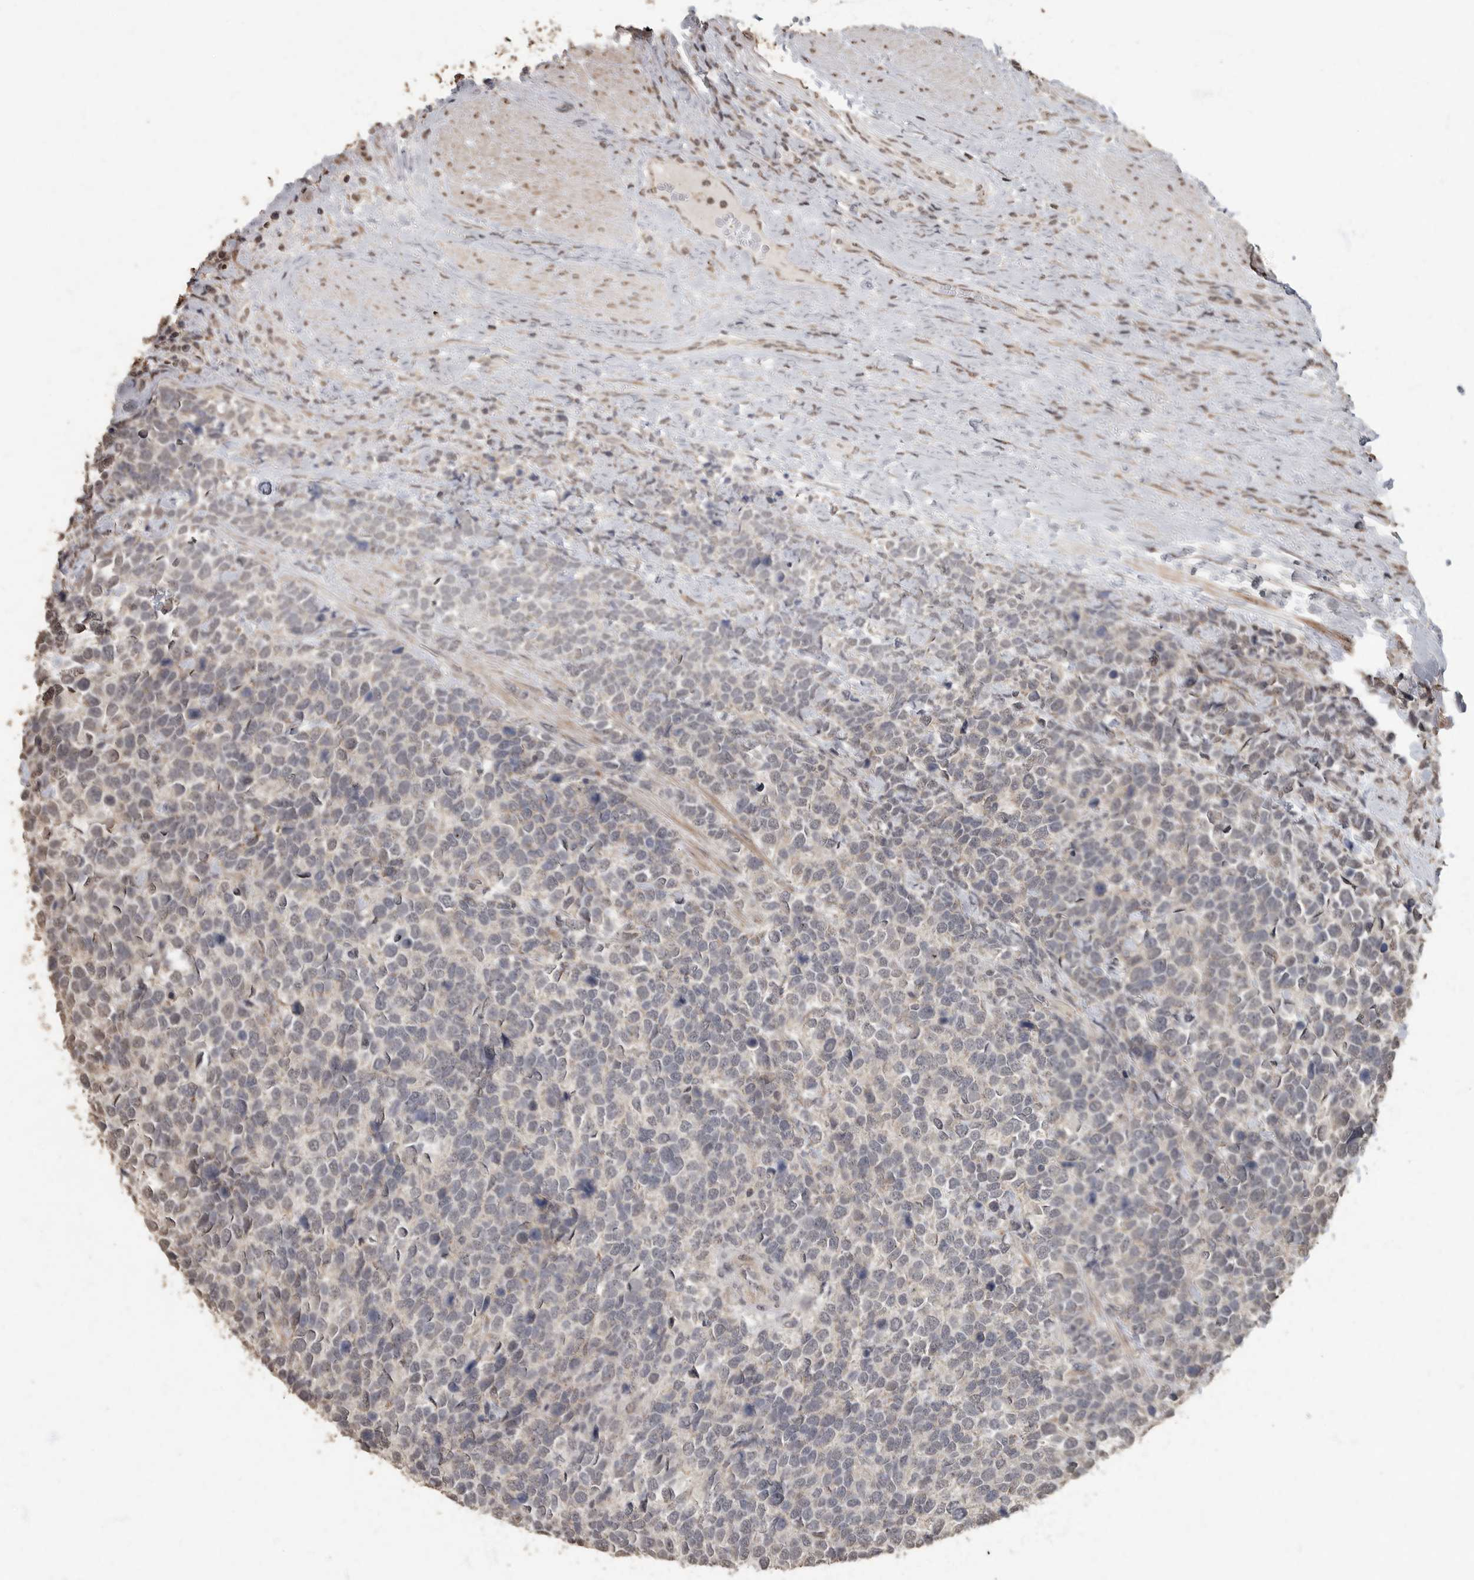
{"staining": {"intensity": "negative", "quantity": "none", "location": "none"}, "tissue": "urothelial cancer", "cell_type": "Tumor cells", "image_type": "cancer", "snomed": [{"axis": "morphology", "description": "Urothelial carcinoma, High grade"}, {"axis": "topography", "description": "Urinary bladder"}], "caption": "Tumor cells are negative for protein expression in human urothelial cancer.", "gene": "MAFG", "patient": {"sex": "female", "age": 82}}